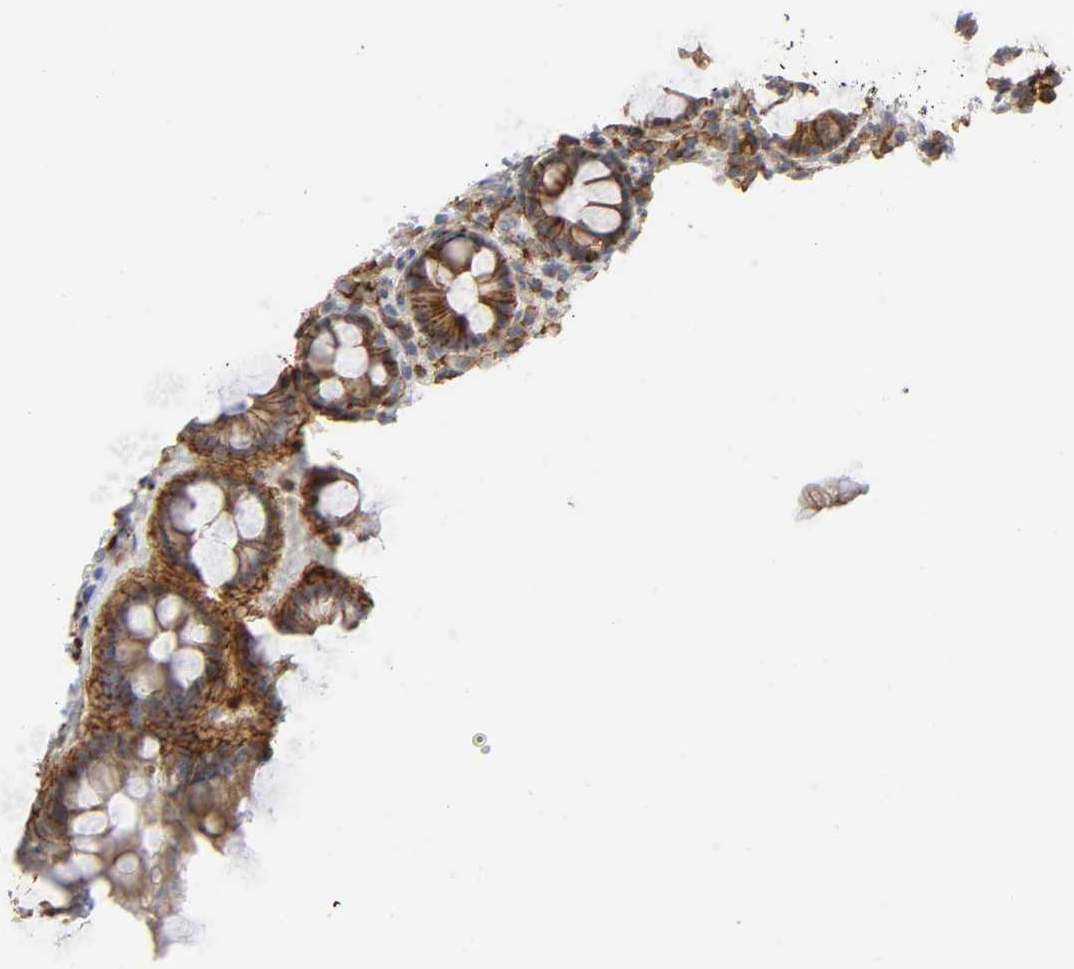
{"staining": {"intensity": "weak", "quantity": "25%-75%", "location": "cytoplasmic/membranous"}, "tissue": "rectum", "cell_type": "Glandular cells", "image_type": "normal", "snomed": [{"axis": "morphology", "description": "Normal tissue, NOS"}, {"axis": "topography", "description": "Rectum"}], "caption": "Rectum stained with DAB IHC exhibits low levels of weak cytoplasmic/membranous positivity in about 25%-75% of glandular cells. Nuclei are stained in blue.", "gene": "LYN", "patient": {"sex": "male", "age": 92}}